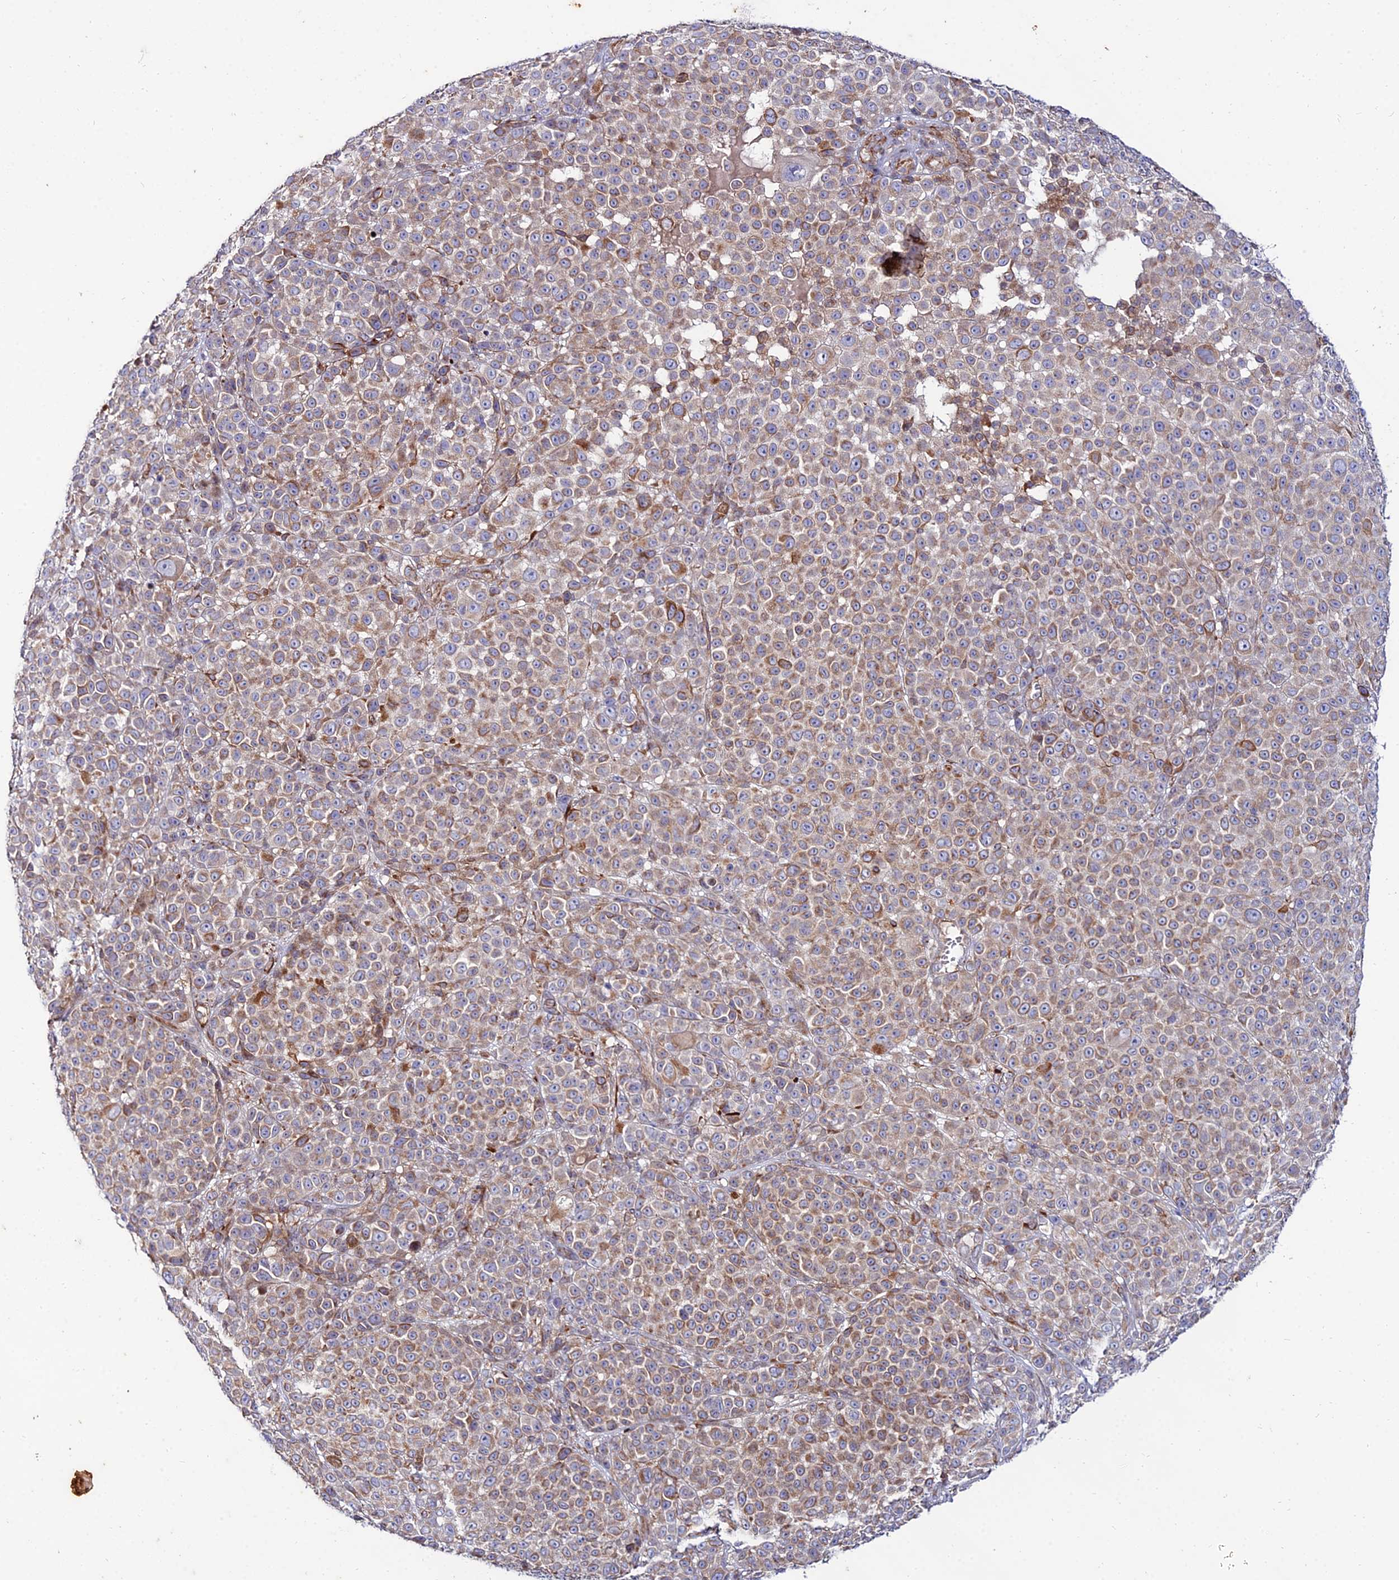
{"staining": {"intensity": "weak", "quantity": ">75%", "location": "cytoplasmic/membranous"}, "tissue": "melanoma", "cell_type": "Tumor cells", "image_type": "cancer", "snomed": [{"axis": "morphology", "description": "Malignant melanoma, NOS"}, {"axis": "topography", "description": "Skin"}], "caption": "This histopathology image displays immunohistochemistry (IHC) staining of melanoma, with low weak cytoplasmic/membranous positivity in about >75% of tumor cells.", "gene": "ARL6IP1", "patient": {"sex": "female", "age": 94}}